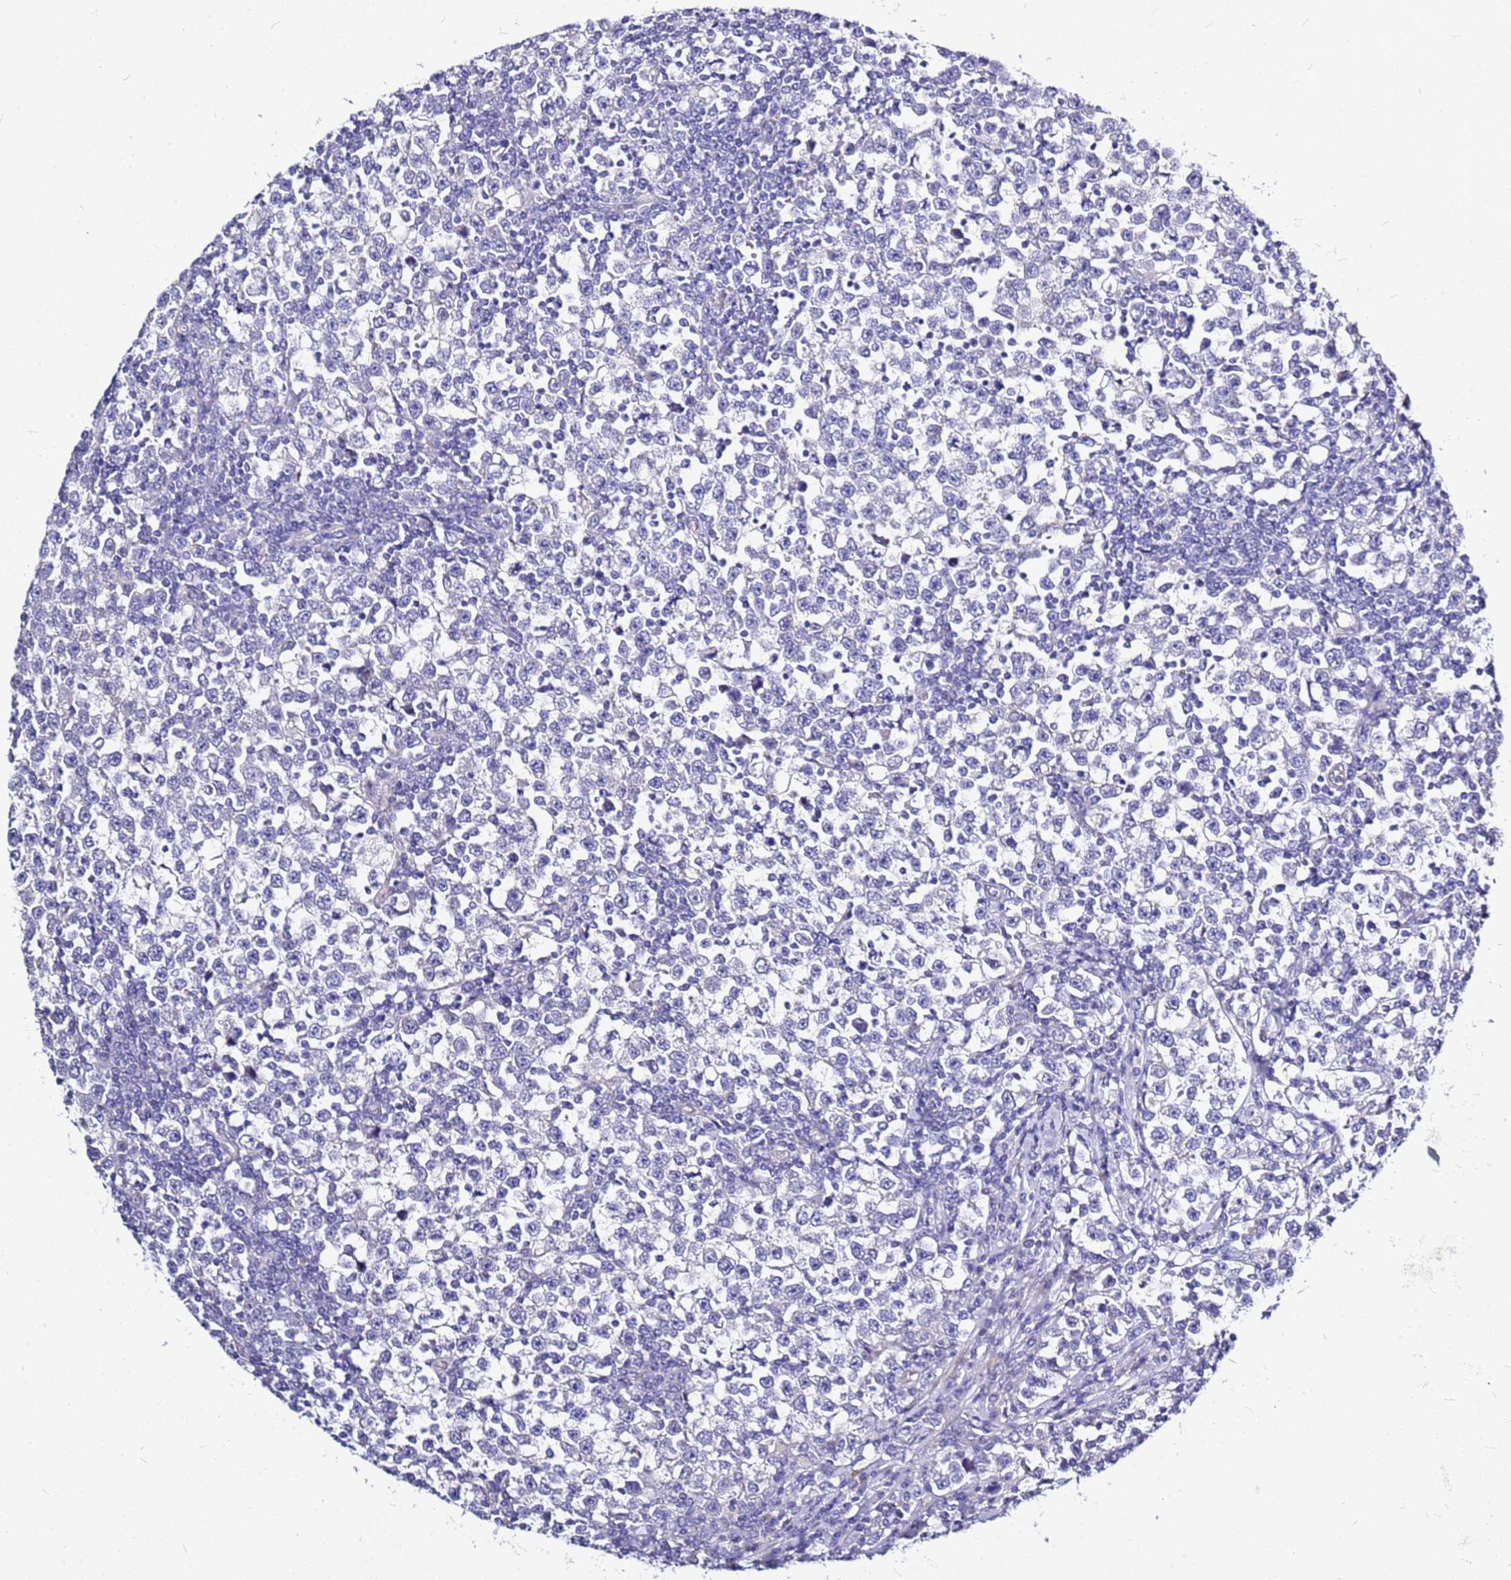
{"staining": {"intensity": "negative", "quantity": "none", "location": "none"}, "tissue": "testis cancer", "cell_type": "Tumor cells", "image_type": "cancer", "snomed": [{"axis": "morphology", "description": "Normal tissue, NOS"}, {"axis": "morphology", "description": "Seminoma, NOS"}, {"axis": "topography", "description": "Testis"}], "caption": "Human testis seminoma stained for a protein using immunohistochemistry (IHC) displays no staining in tumor cells.", "gene": "CASD1", "patient": {"sex": "male", "age": 43}}